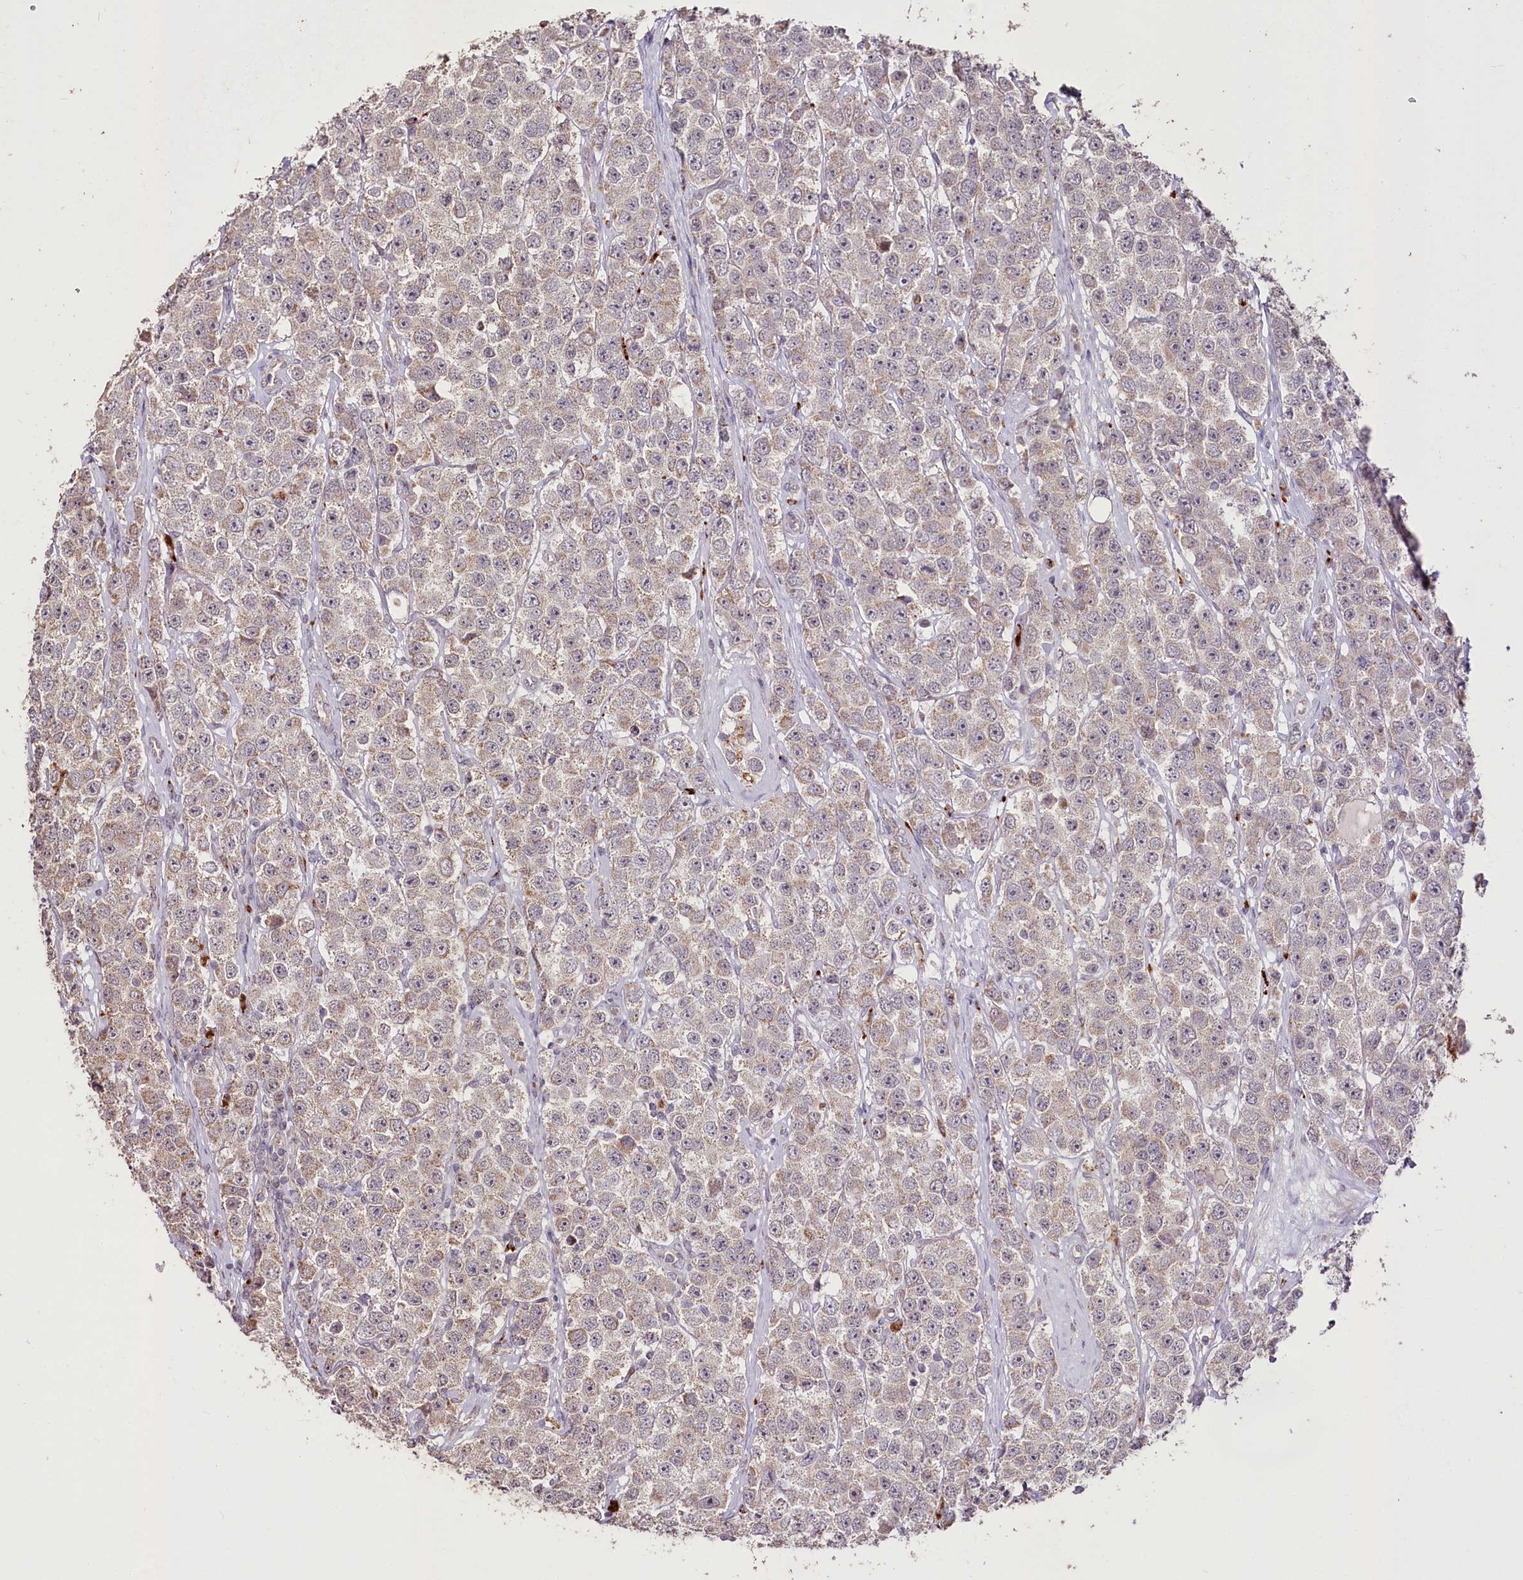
{"staining": {"intensity": "weak", "quantity": "25%-75%", "location": "cytoplasmic/membranous"}, "tissue": "testis cancer", "cell_type": "Tumor cells", "image_type": "cancer", "snomed": [{"axis": "morphology", "description": "Seminoma, NOS"}, {"axis": "topography", "description": "Testis"}], "caption": "Testis seminoma stained with DAB immunohistochemistry displays low levels of weak cytoplasmic/membranous expression in about 25%-75% of tumor cells. (Stains: DAB (3,3'-diaminobenzidine) in brown, nuclei in blue, Microscopy: brightfield microscopy at high magnification).", "gene": "CARD19", "patient": {"sex": "male", "age": 28}}